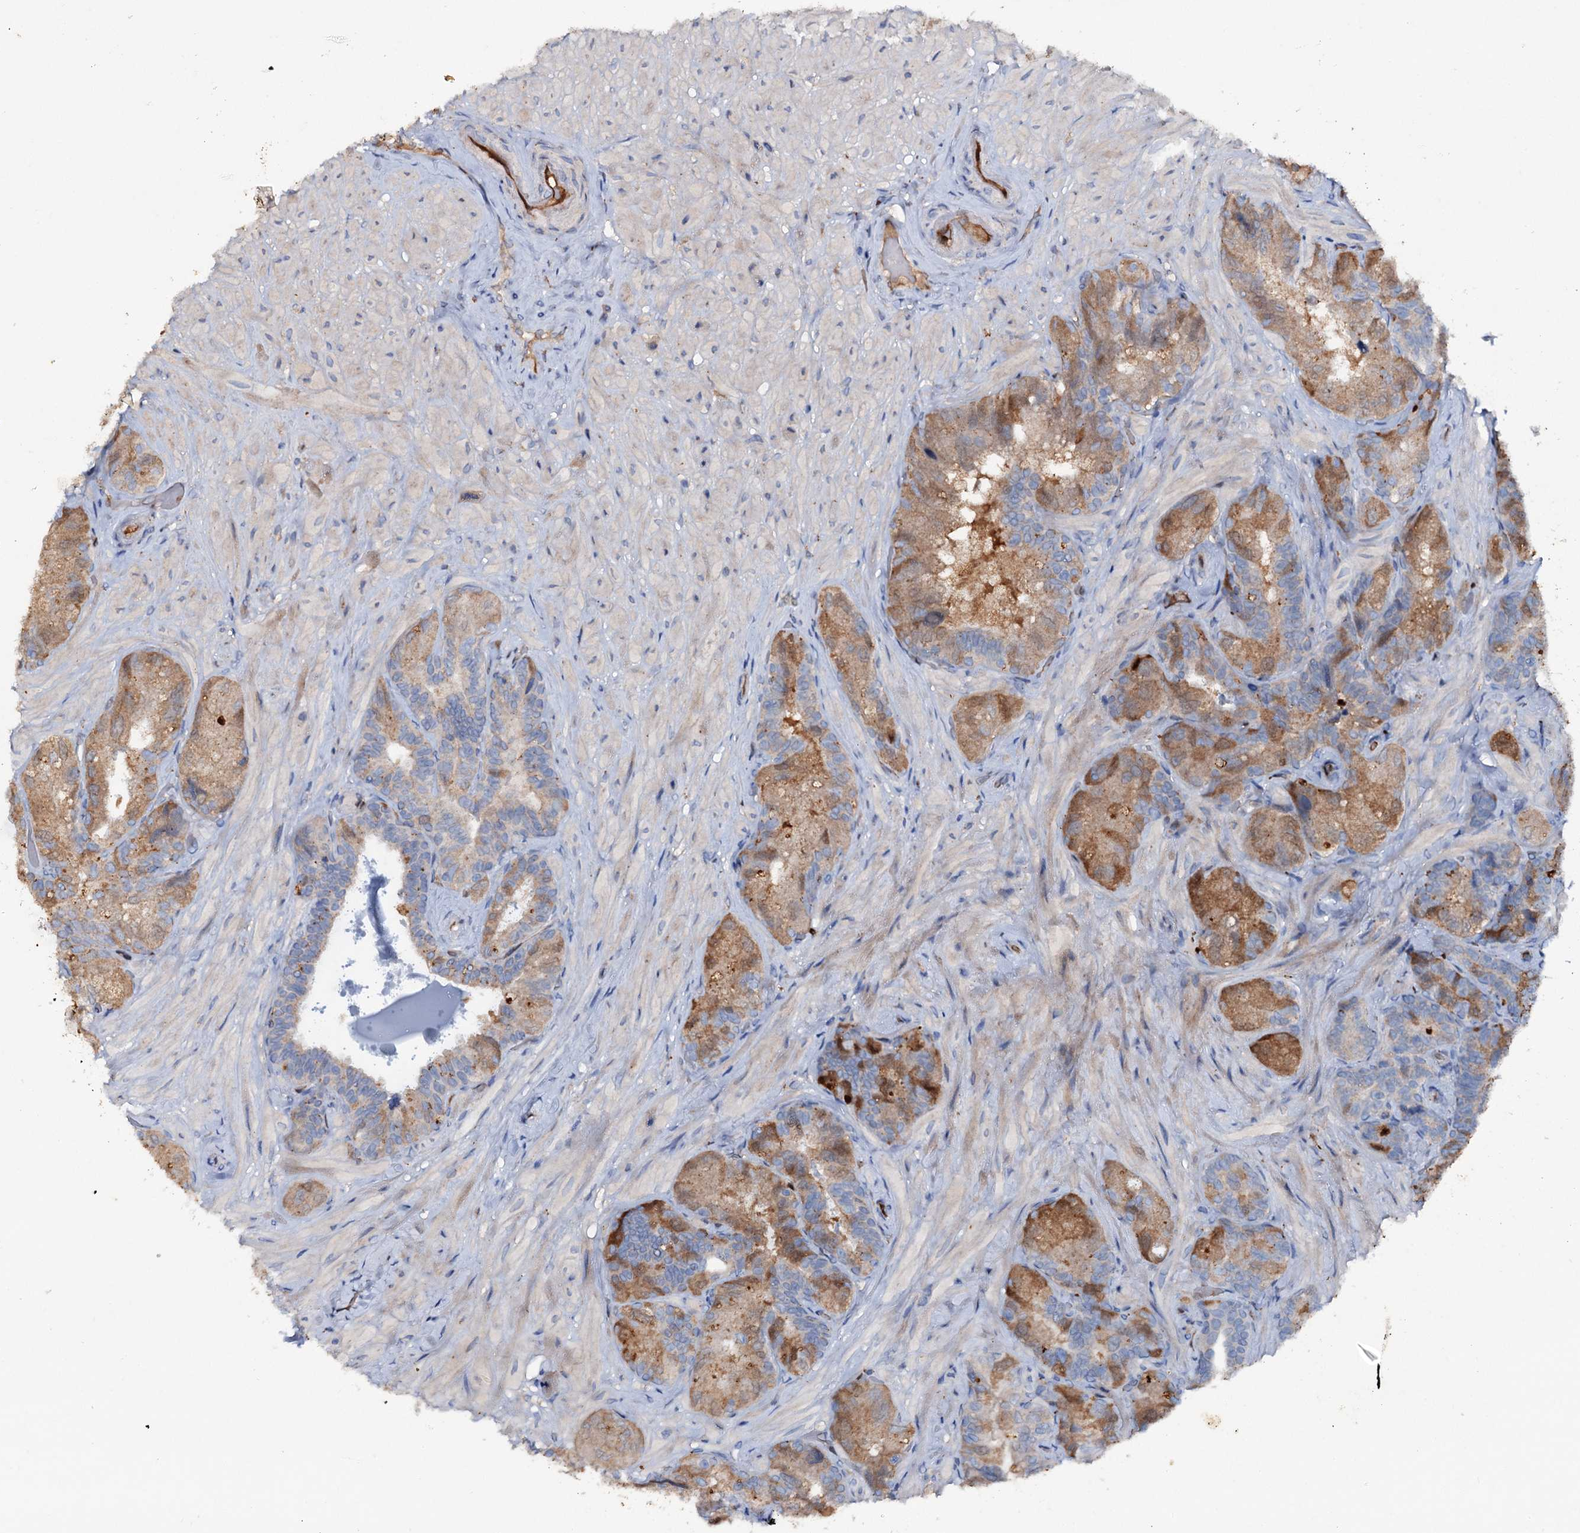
{"staining": {"intensity": "moderate", "quantity": "25%-75%", "location": "cytoplasmic/membranous"}, "tissue": "seminal vesicle", "cell_type": "Glandular cells", "image_type": "normal", "snomed": [{"axis": "morphology", "description": "Normal tissue, NOS"}, {"axis": "topography", "description": "Prostate and seminal vesicle, NOS"}, {"axis": "topography", "description": "Prostate"}, {"axis": "topography", "description": "Seminal veicle"}], "caption": "Unremarkable seminal vesicle was stained to show a protein in brown. There is medium levels of moderate cytoplasmic/membranous expression in about 25%-75% of glandular cells. (IHC, brightfield microscopy, high magnification).", "gene": "IL17RD", "patient": {"sex": "male", "age": 67}}